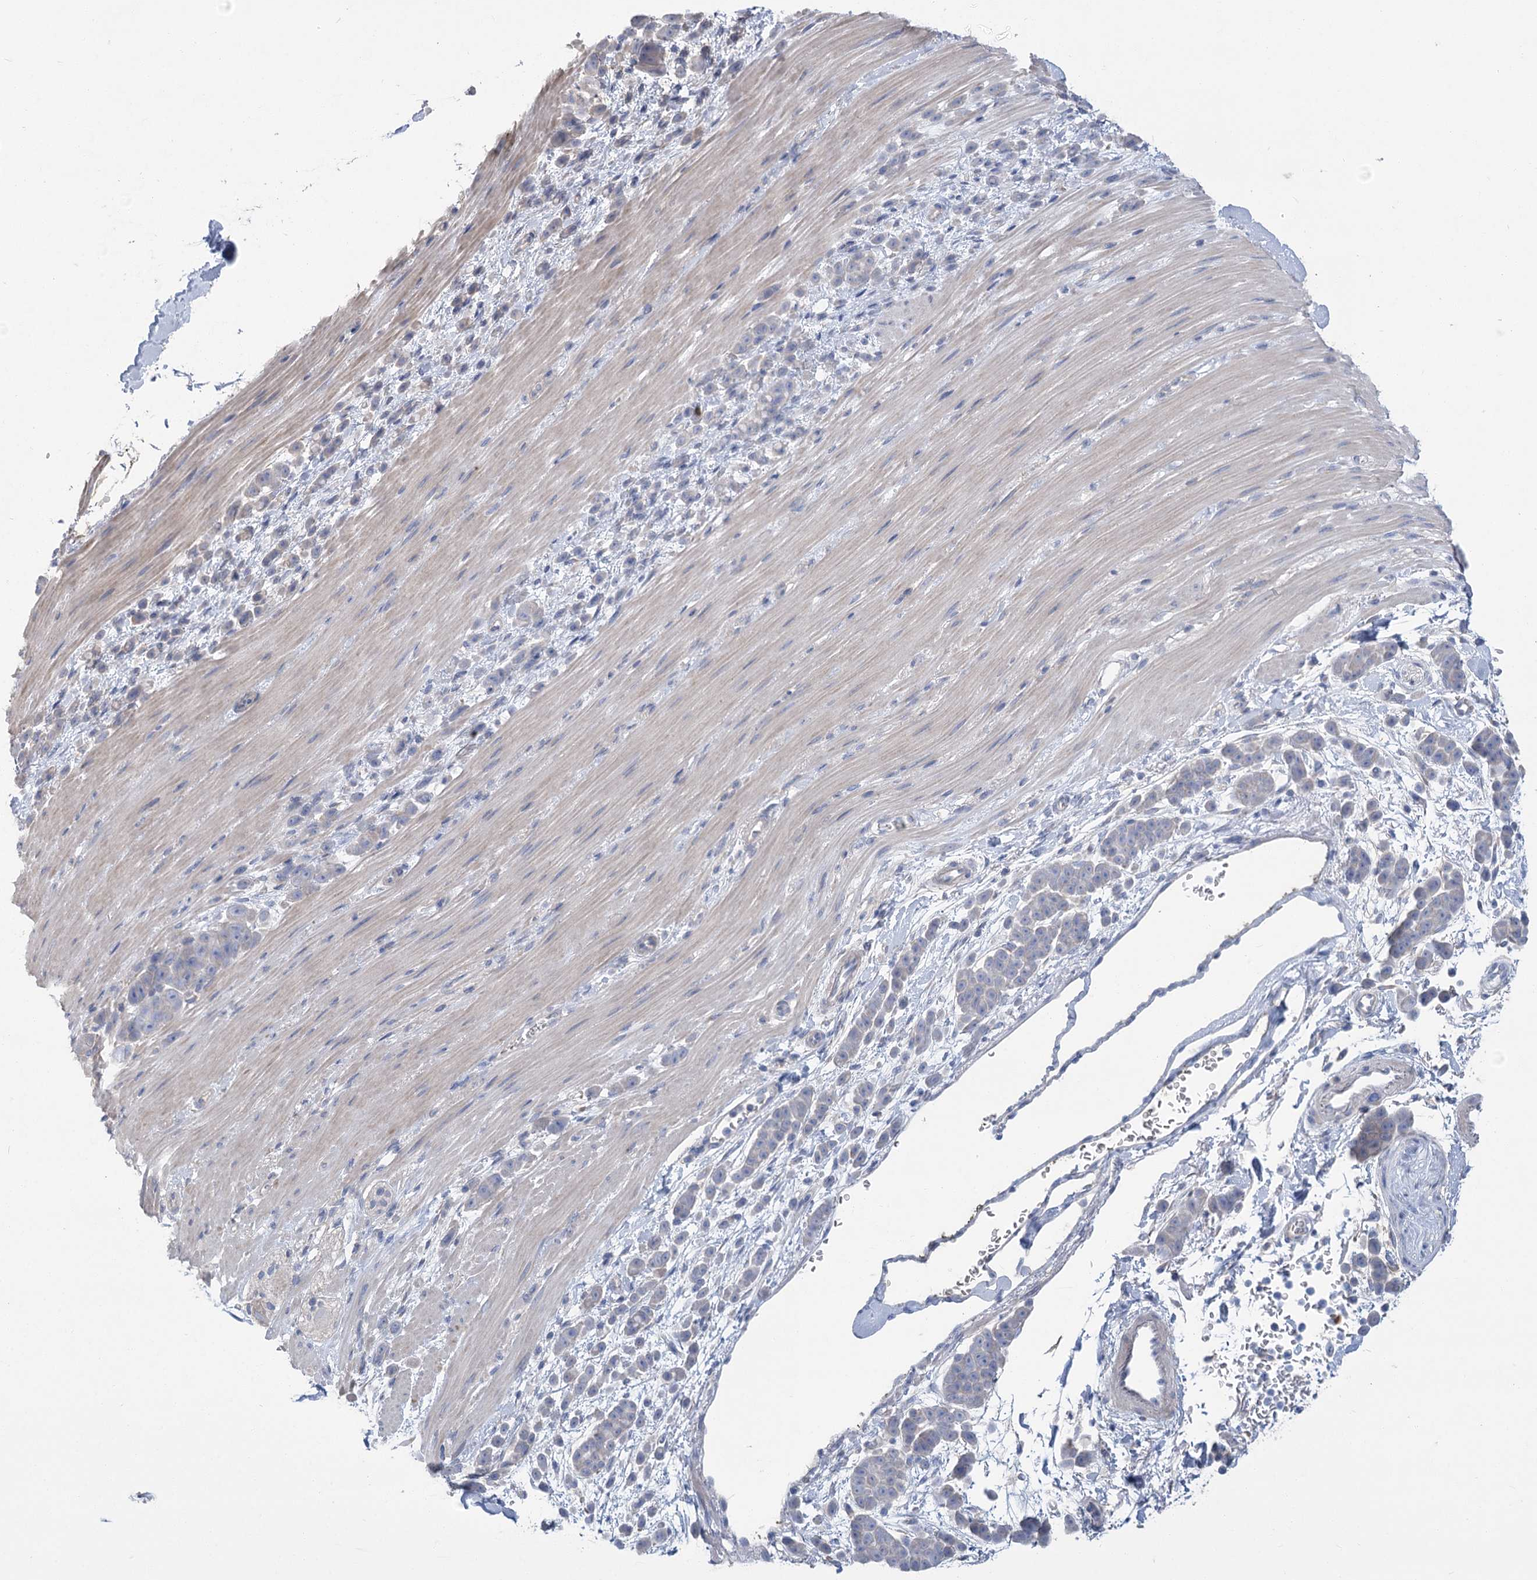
{"staining": {"intensity": "negative", "quantity": "none", "location": "none"}, "tissue": "pancreatic cancer", "cell_type": "Tumor cells", "image_type": "cancer", "snomed": [{"axis": "morphology", "description": "Normal tissue, NOS"}, {"axis": "morphology", "description": "Adenocarcinoma, NOS"}, {"axis": "topography", "description": "Pancreas"}], "caption": "High magnification brightfield microscopy of pancreatic cancer stained with DAB (3,3'-diaminobenzidine) (brown) and counterstained with hematoxylin (blue): tumor cells show no significant expression.", "gene": "SLC9A3", "patient": {"sex": "female", "age": 64}}